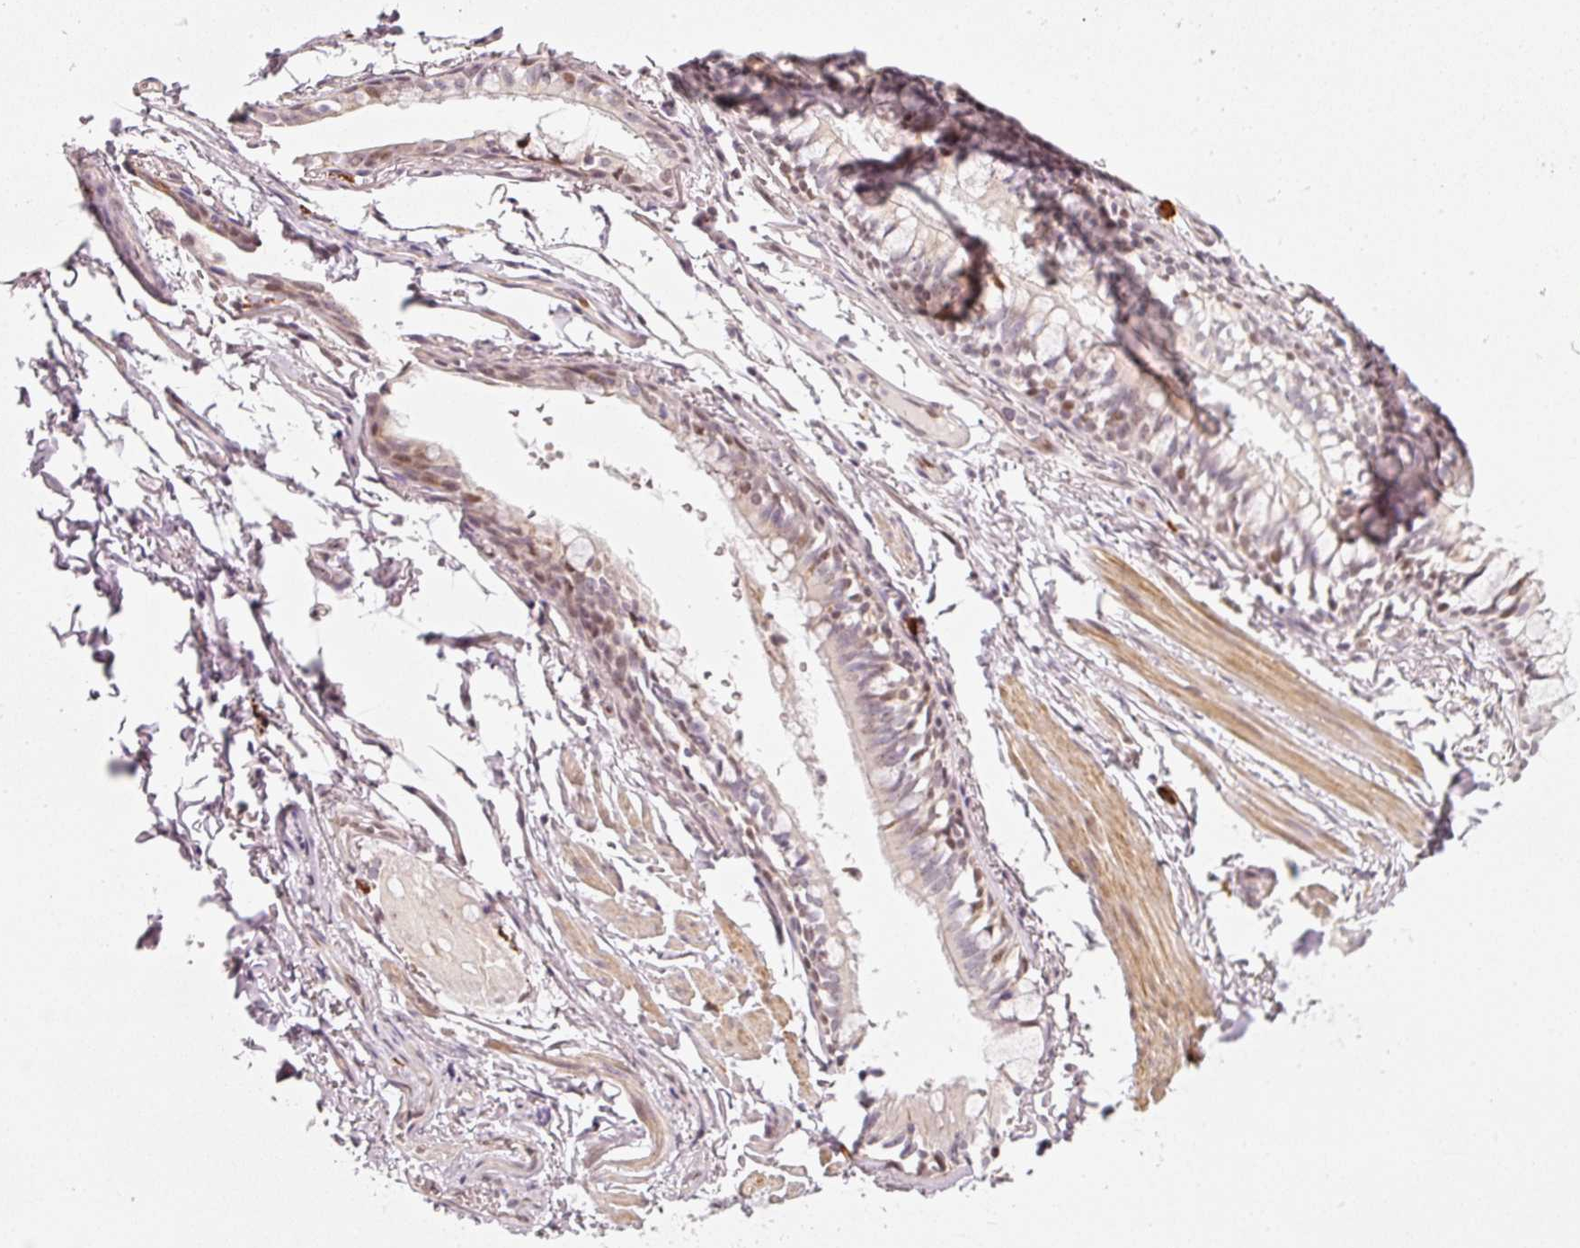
{"staining": {"intensity": "negative", "quantity": "none", "location": "none"}, "tissue": "adipose tissue", "cell_type": "Adipocytes", "image_type": "normal", "snomed": [{"axis": "morphology", "description": "Normal tissue, NOS"}, {"axis": "topography", "description": "Bronchus"}], "caption": "Immunohistochemical staining of benign human adipose tissue shows no significant staining in adipocytes. (DAB (3,3'-diaminobenzidine) IHC visualized using brightfield microscopy, high magnification).", "gene": "MXRA8", "patient": {"sex": "male", "age": 70}}